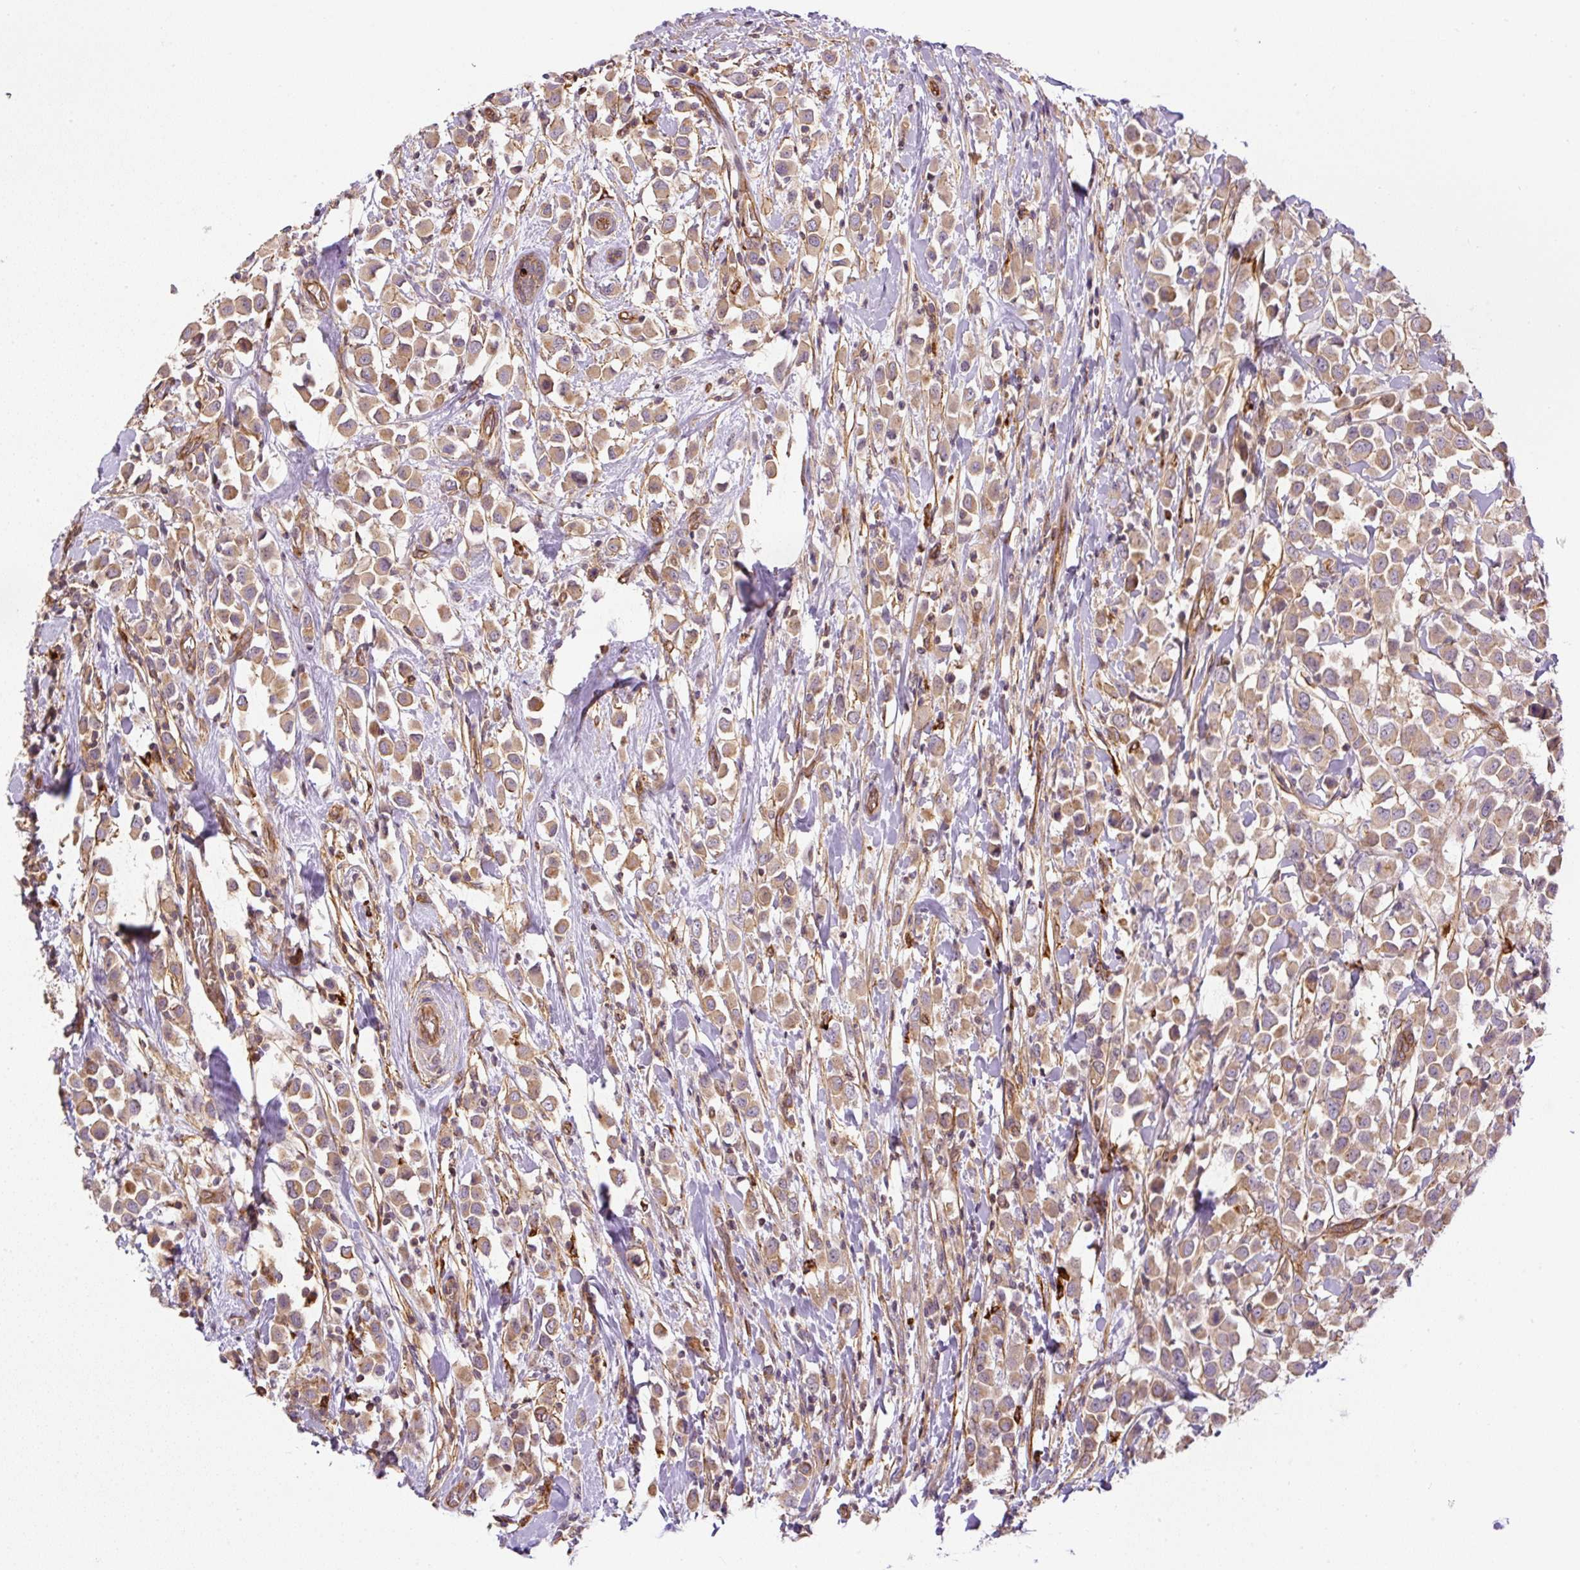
{"staining": {"intensity": "moderate", "quantity": ">75%", "location": "cytoplasmic/membranous"}, "tissue": "breast cancer", "cell_type": "Tumor cells", "image_type": "cancer", "snomed": [{"axis": "morphology", "description": "Duct carcinoma"}, {"axis": "topography", "description": "Breast"}], "caption": "Human intraductal carcinoma (breast) stained with a protein marker shows moderate staining in tumor cells.", "gene": "B3GALT5", "patient": {"sex": "female", "age": 61}}